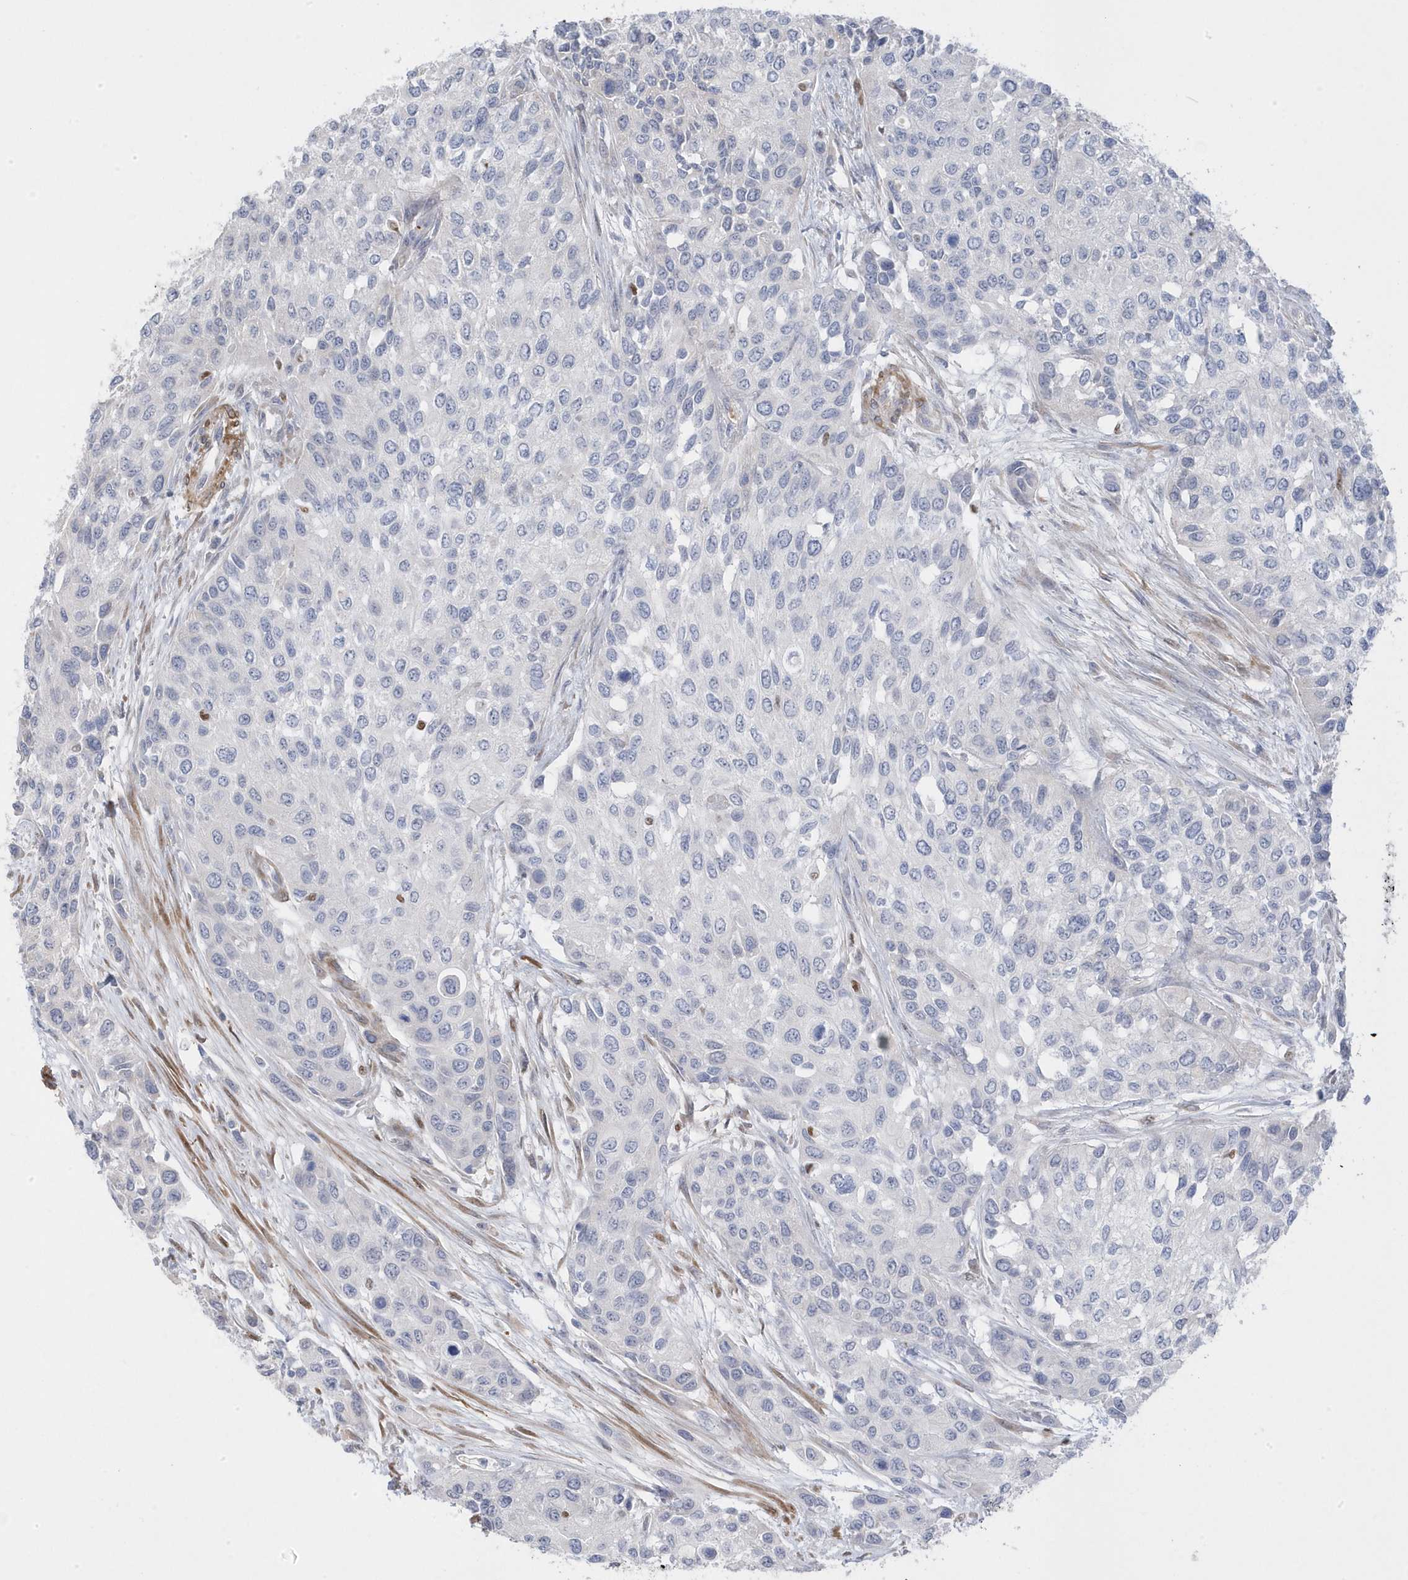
{"staining": {"intensity": "negative", "quantity": "none", "location": "none"}, "tissue": "urothelial cancer", "cell_type": "Tumor cells", "image_type": "cancer", "snomed": [{"axis": "morphology", "description": "Normal tissue, NOS"}, {"axis": "morphology", "description": "Urothelial carcinoma, High grade"}, {"axis": "topography", "description": "Vascular tissue"}, {"axis": "topography", "description": "Urinary bladder"}], "caption": "Tumor cells are negative for brown protein staining in urothelial cancer. (Immunohistochemistry, brightfield microscopy, high magnification).", "gene": "GTPBP6", "patient": {"sex": "female", "age": 56}}